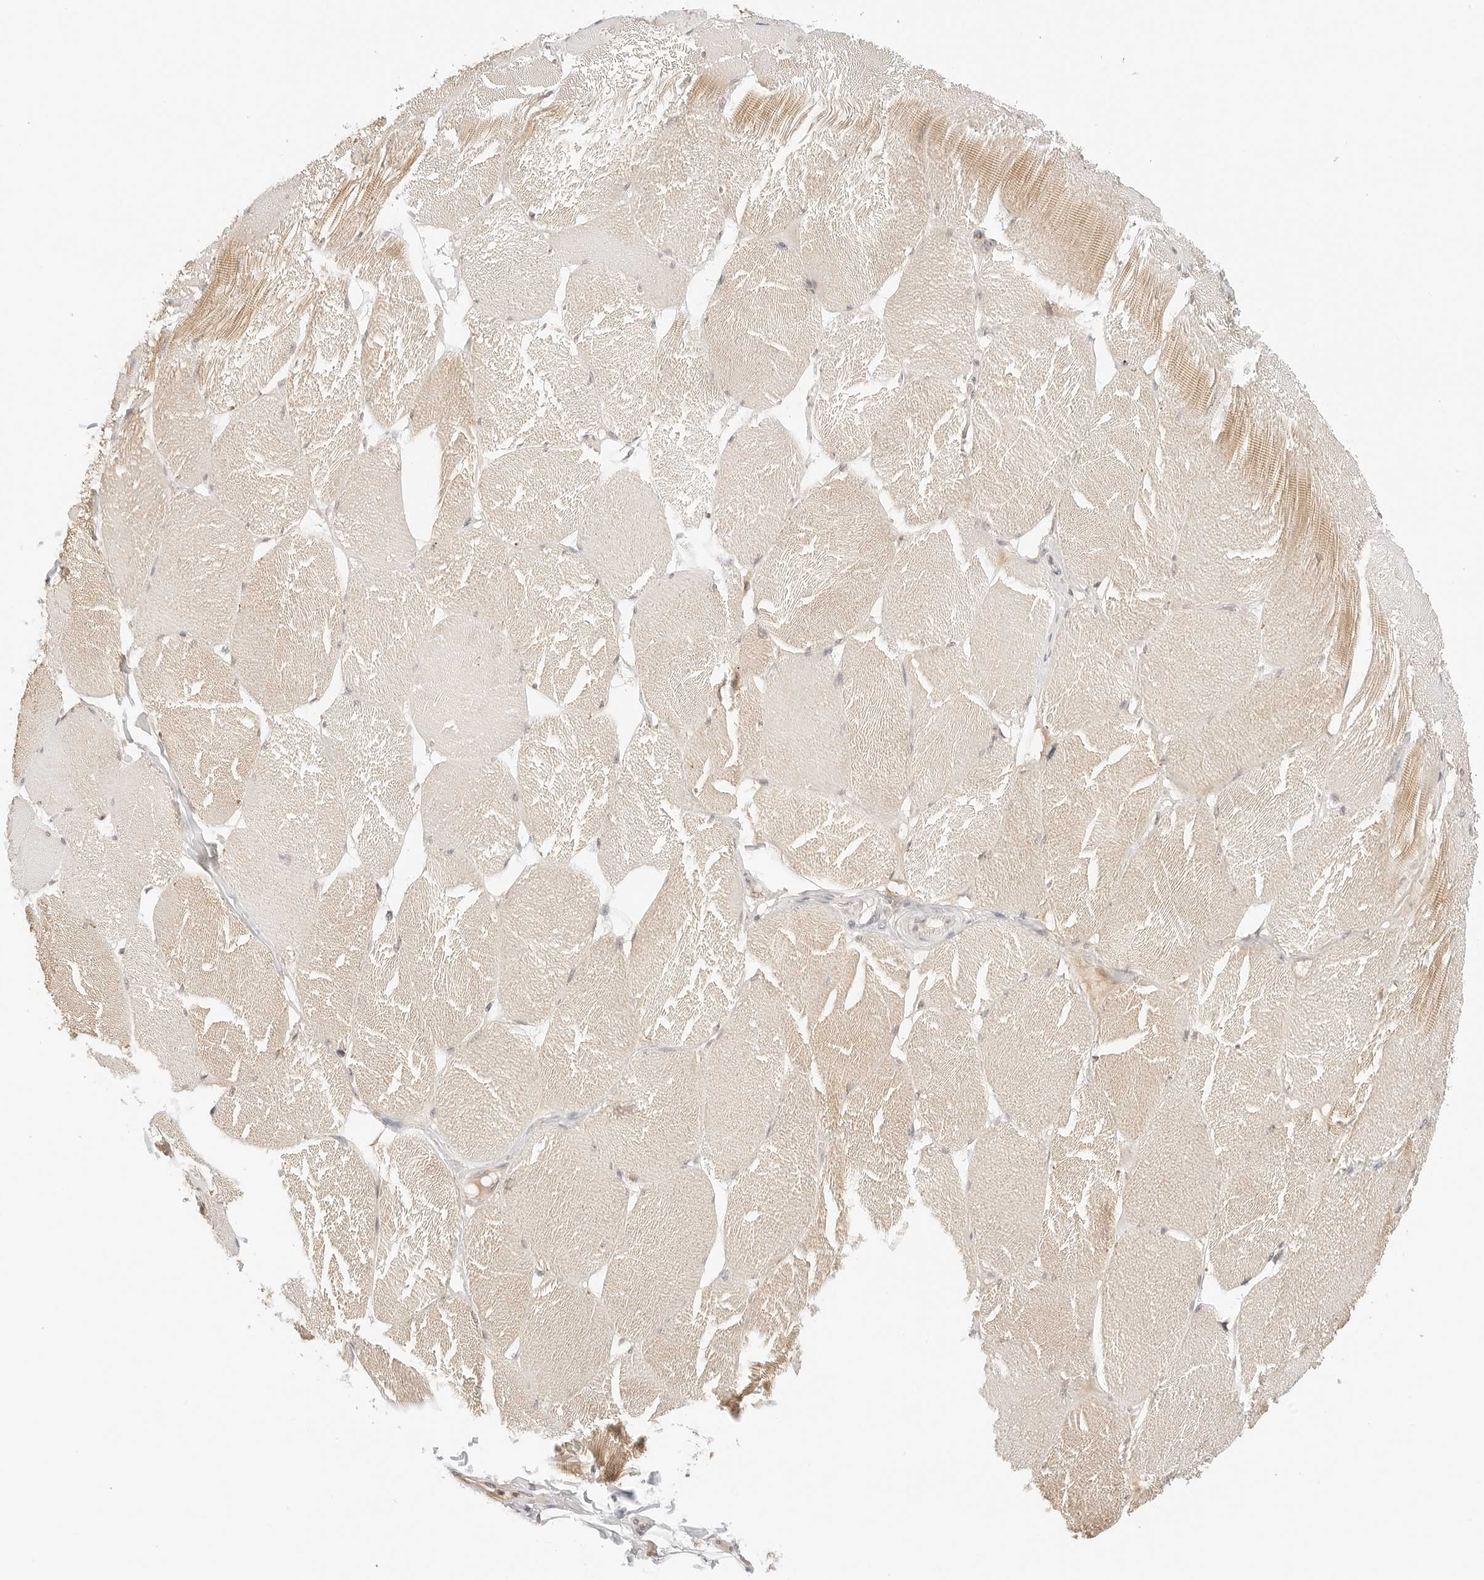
{"staining": {"intensity": "moderate", "quantity": "<25%", "location": "cytoplasmic/membranous"}, "tissue": "skeletal muscle", "cell_type": "Myocytes", "image_type": "normal", "snomed": [{"axis": "morphology", "description": "Normal tissue, NOS"}, {"axis": "topography", "description": "Skin"}, {"axis": "topography", "description": "Skeletal muscle"}], "caption": "High-magnification brightfield microscopy of unremarkable skeletal muscle stained with DAB (brown) and counterstained with hematoxylin (blue). myocytes exhibit moderate cytoplasmic/membranous staining is appreciated in approximately<25% of cells.", "gene": "SEPTIN4", "patient": {"sex": "male", "age": 83}}